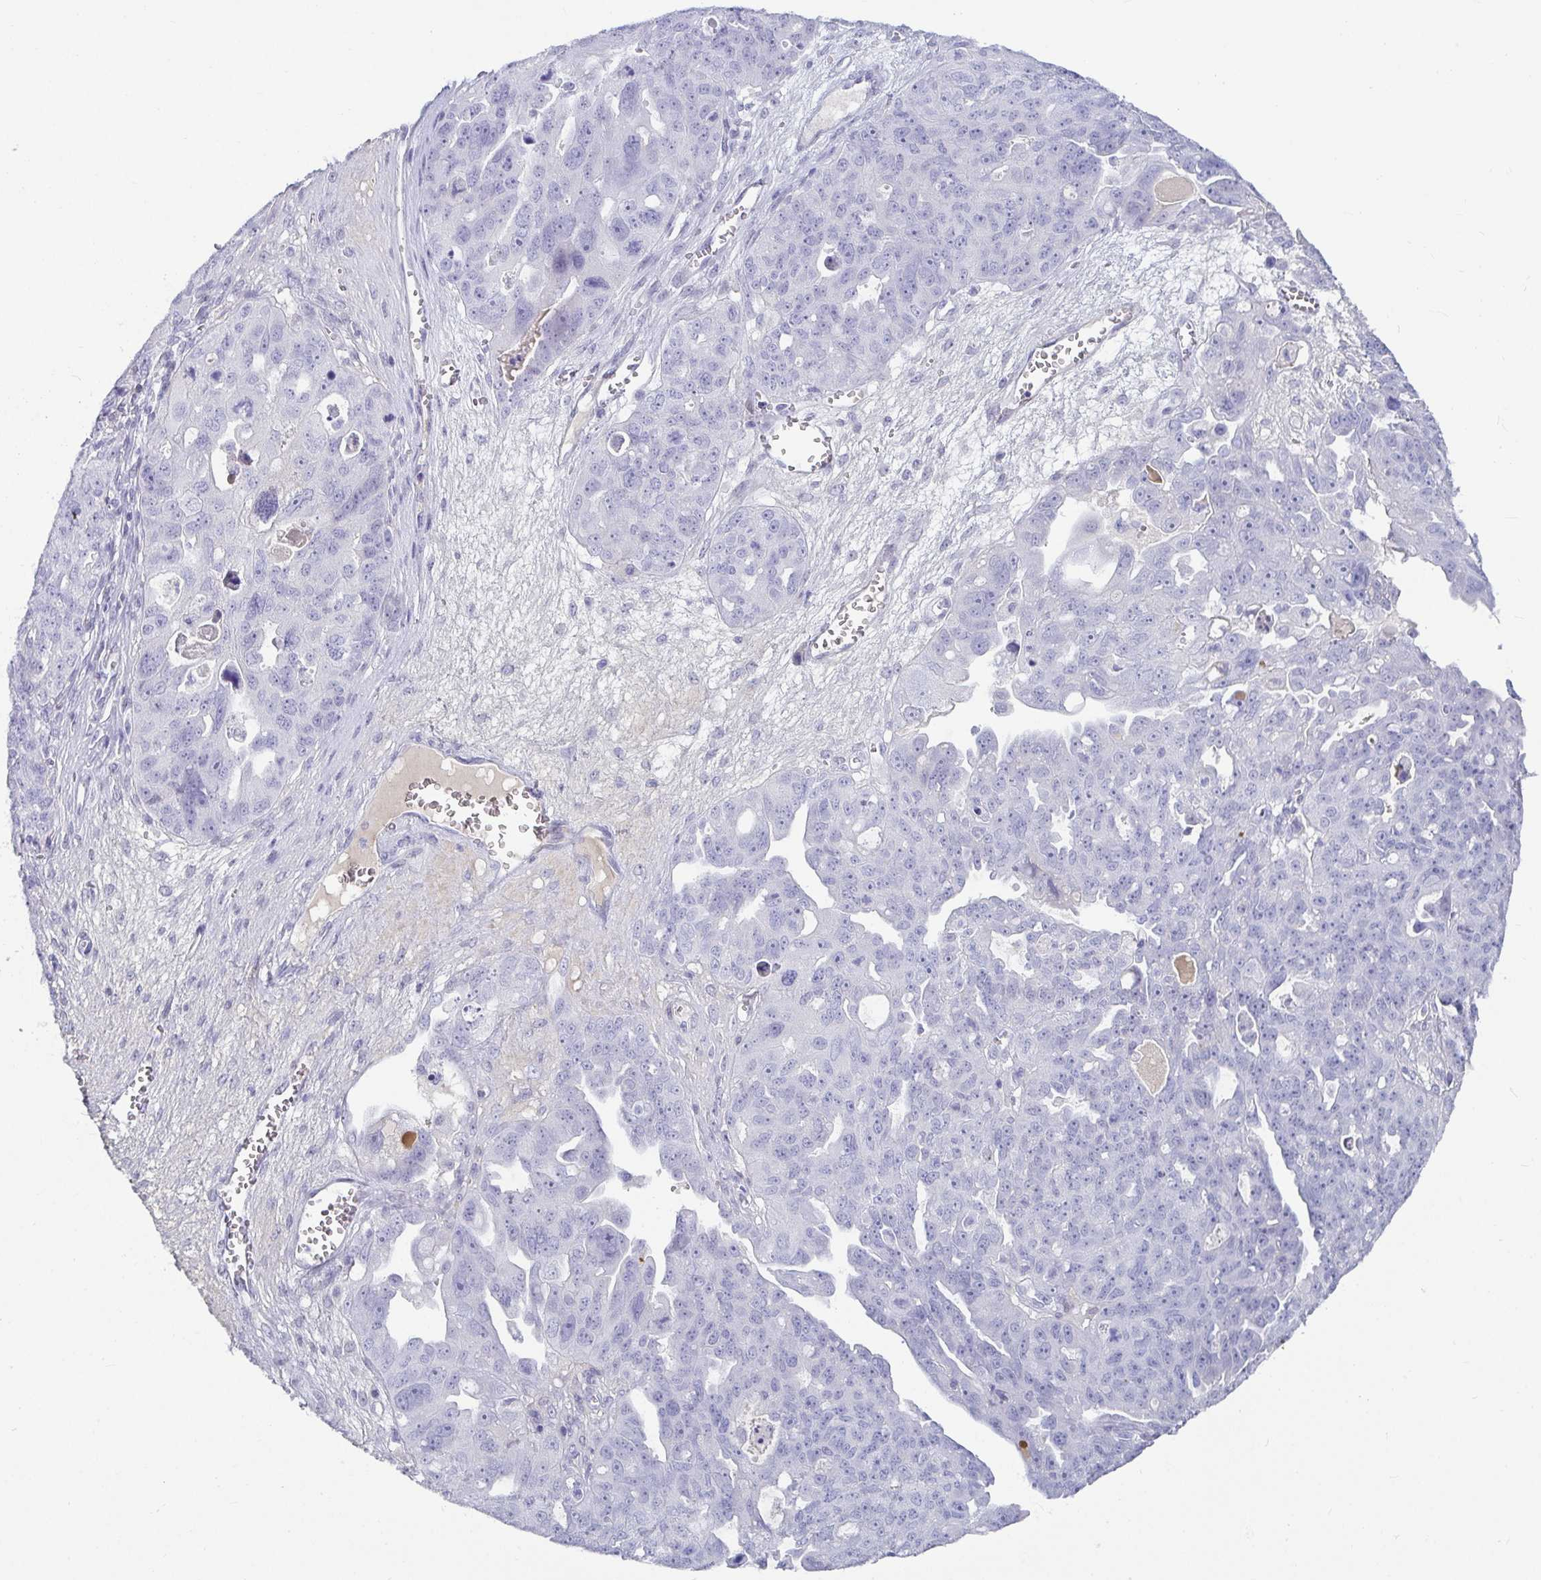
{"staining": {"intensity": "negative", "quantity": "none", "location": "none"}, "tissue": "ovarian cancer", "cell_type": "Tumor cells", "image_type": "cancer", "snomed": [{"axis": "morphology", "description": "Carcinoma, endometroid"}, {"axis": "topography", "description": "Ovary"}], "caption": "Immunohistochemistry (IHC) photomicrograph of human ovarian cancer (endometroid carcinoma) stained for a protein (brown), which exhibits no positivity in tumor cells. (Stains: DAB (3,3'-diaminobenzidine) IHC with hematoxylin counter stain, Microscopy: brightfield microscopy at high magnification).", "gene": "NPY", "patient": {"sex": "female", "age": 70}}